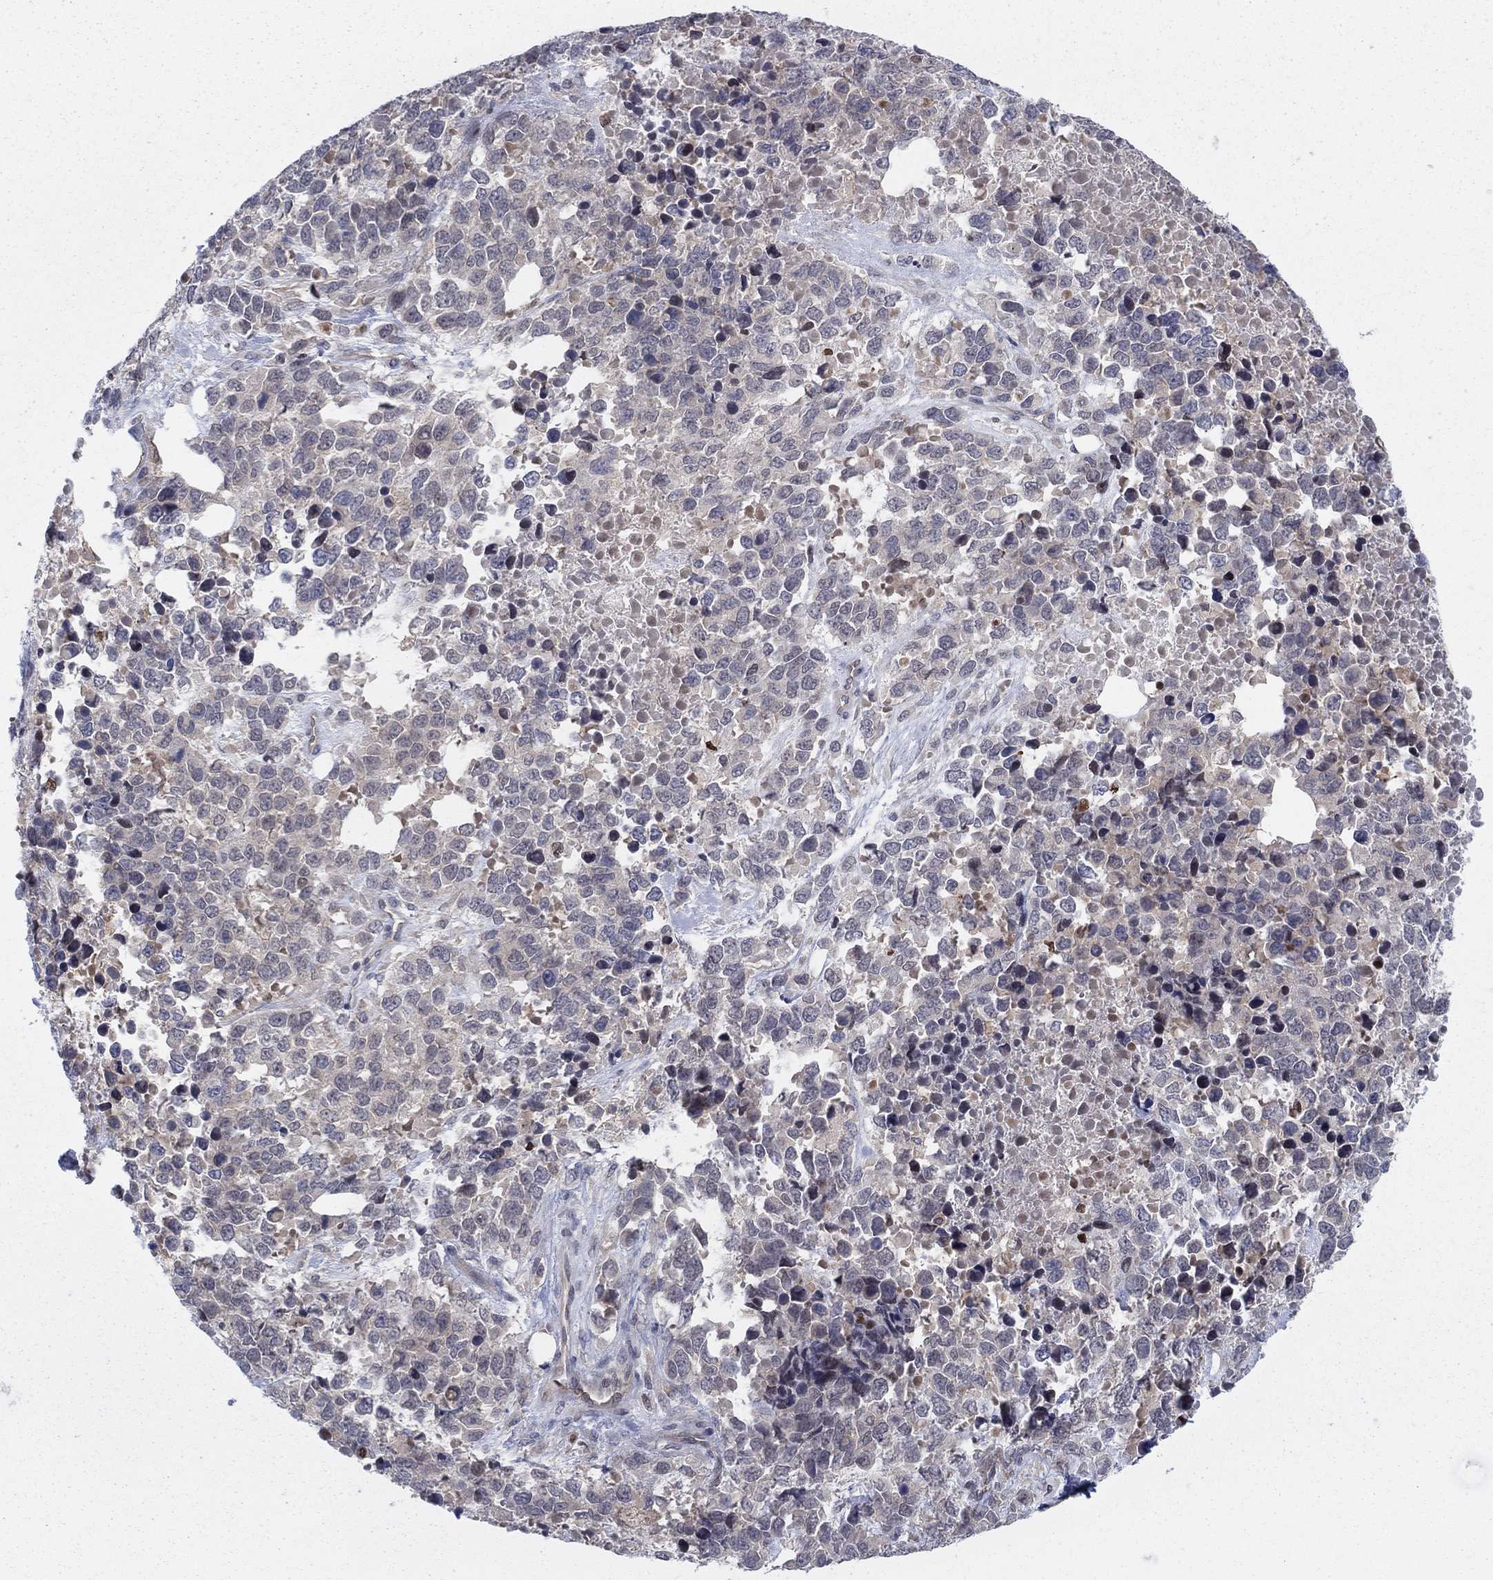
{"staining": {"intensity": "negative", "quantity": "none", "location": "none"}, "tissue": "melanoma", "cell_type": "Tumor cells", "image_type": "cancer", "snomed": [{"axis": "morphology", "description": "Malignant melanoma, Metastatic site"}, {"axis": "topography", "description": "Skin"}], "caption": "Tumor cells are negative for brown protein staining in malignant melanoma (metastatic site).", "gene": "ZNHIT3", "patient": {"sex": "male", "age": 84}}